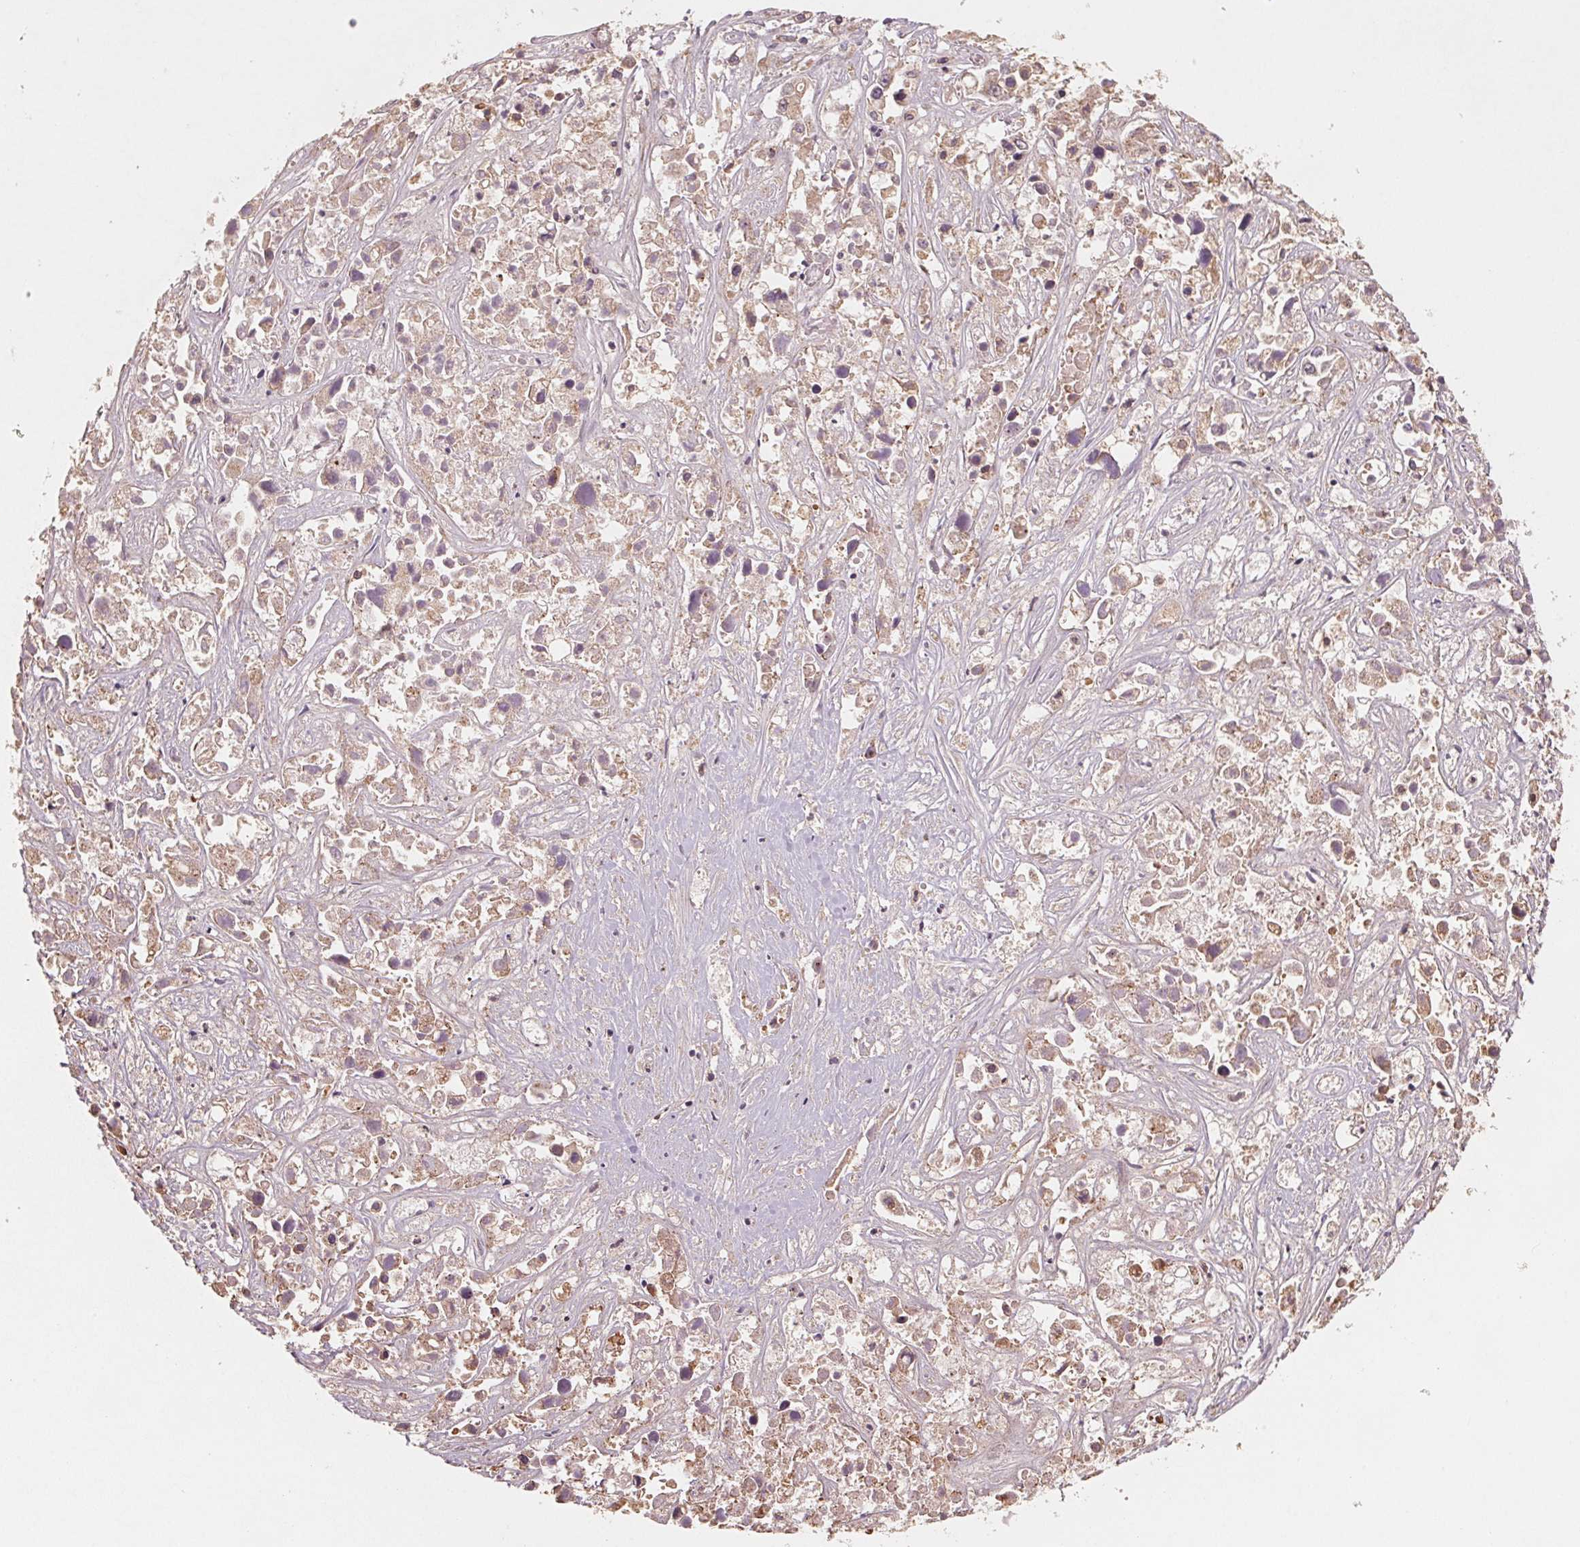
{"staining": {"intensity": "weak", "quantity": ">75%", "location": "cytoplasmic/membranous"}, "tissue": "liver cancer", "cell_type": "Tumor cells", "image_type": "cancer", "snomed": [{"axis": "morphology", "description": "Cholangiocarcinoma"}, {"axis": "topography", "description": "Liver"}], "caption": "Liver cholangiocarcinoma stained for a protein (brown) displays weak cytoplasmic/membranous positive expression in about >75% of tumor cells.", "gene": "WBP2", "patient": {"sex": "male", "age": 81}}